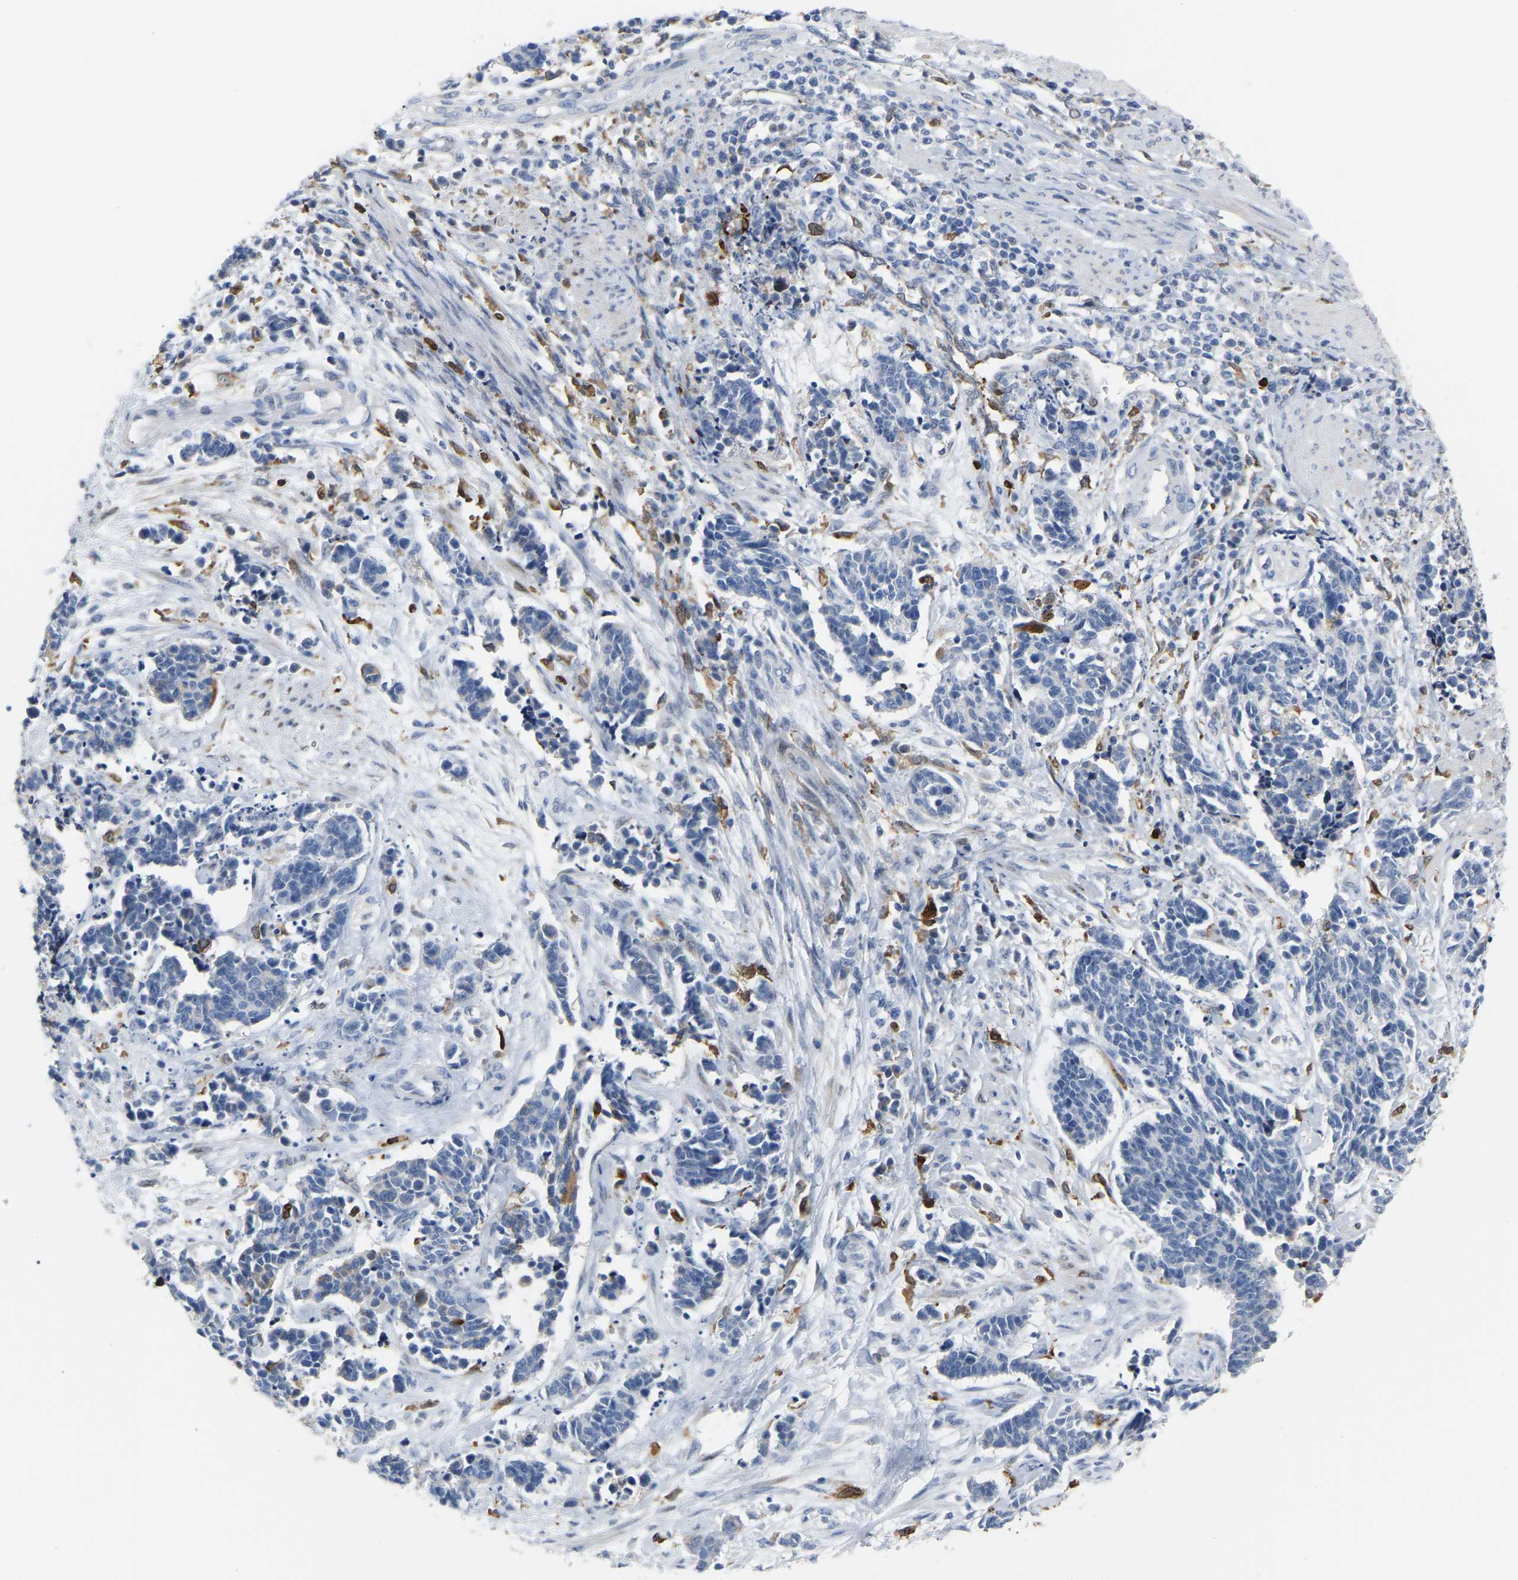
{"staining": {"intensity": "moderate", "quantity": "<25%", "location": "cytoplasmic/membranous"}, "tissue": "cervical cancer", "cell_type": "Tumor cells", "image_type": "cancer", "snomed": [{"axis": "morphology", "description": "Squamous cell carcinoma, NOS"}, {"axis": "topography", "description": "Cervix"}], "caption": "The immunohistochemical stain labels moderate cytoplasmic/membranous expression in tumor cells of squamous cell carcinoma (cervical) tissue.", "gene": "PTGS1", "patient": {"sex": "female", "age": 35}}